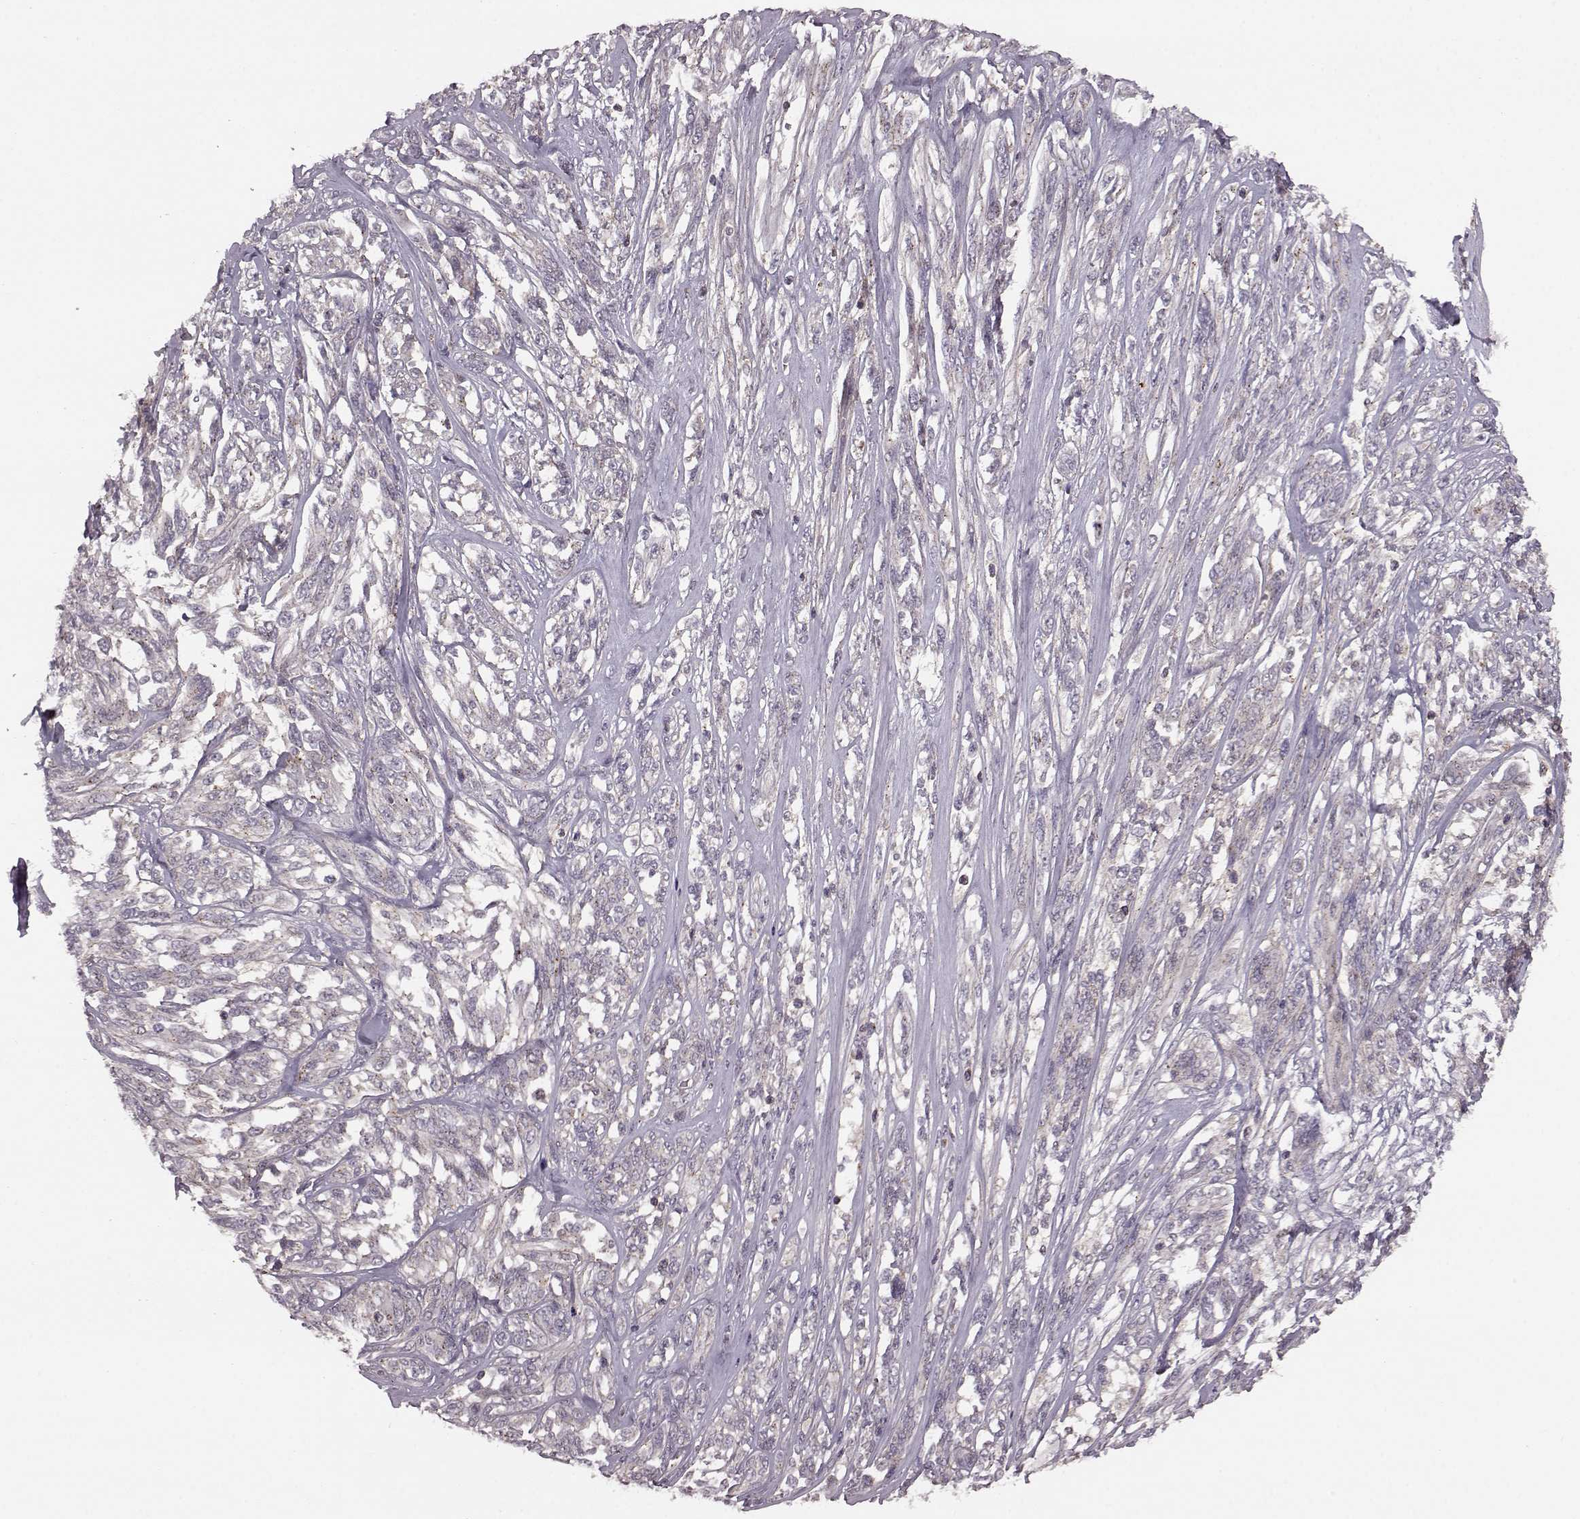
{"staining": {"intensity": "weak", "quantity": ">75%", "location": "cytoplasmic/membranous"}, "tissue": "melanoma", "cell_type": "Tumor cells", "image_type": "cancer", "snomed": [{"axis": "morphology", "description": "Malignant melanoma, NOS"}, {"axis": "topography", "description": "Skin"}], "caption": "A high-resolution image shows IHC staining of malignant melanoma, which reveals weak cytoplasmic/membranous positivity in approximately >75% of tumor cells.", "gene": "FNIP2", "patient": {"sex": "female", "age": 91}}